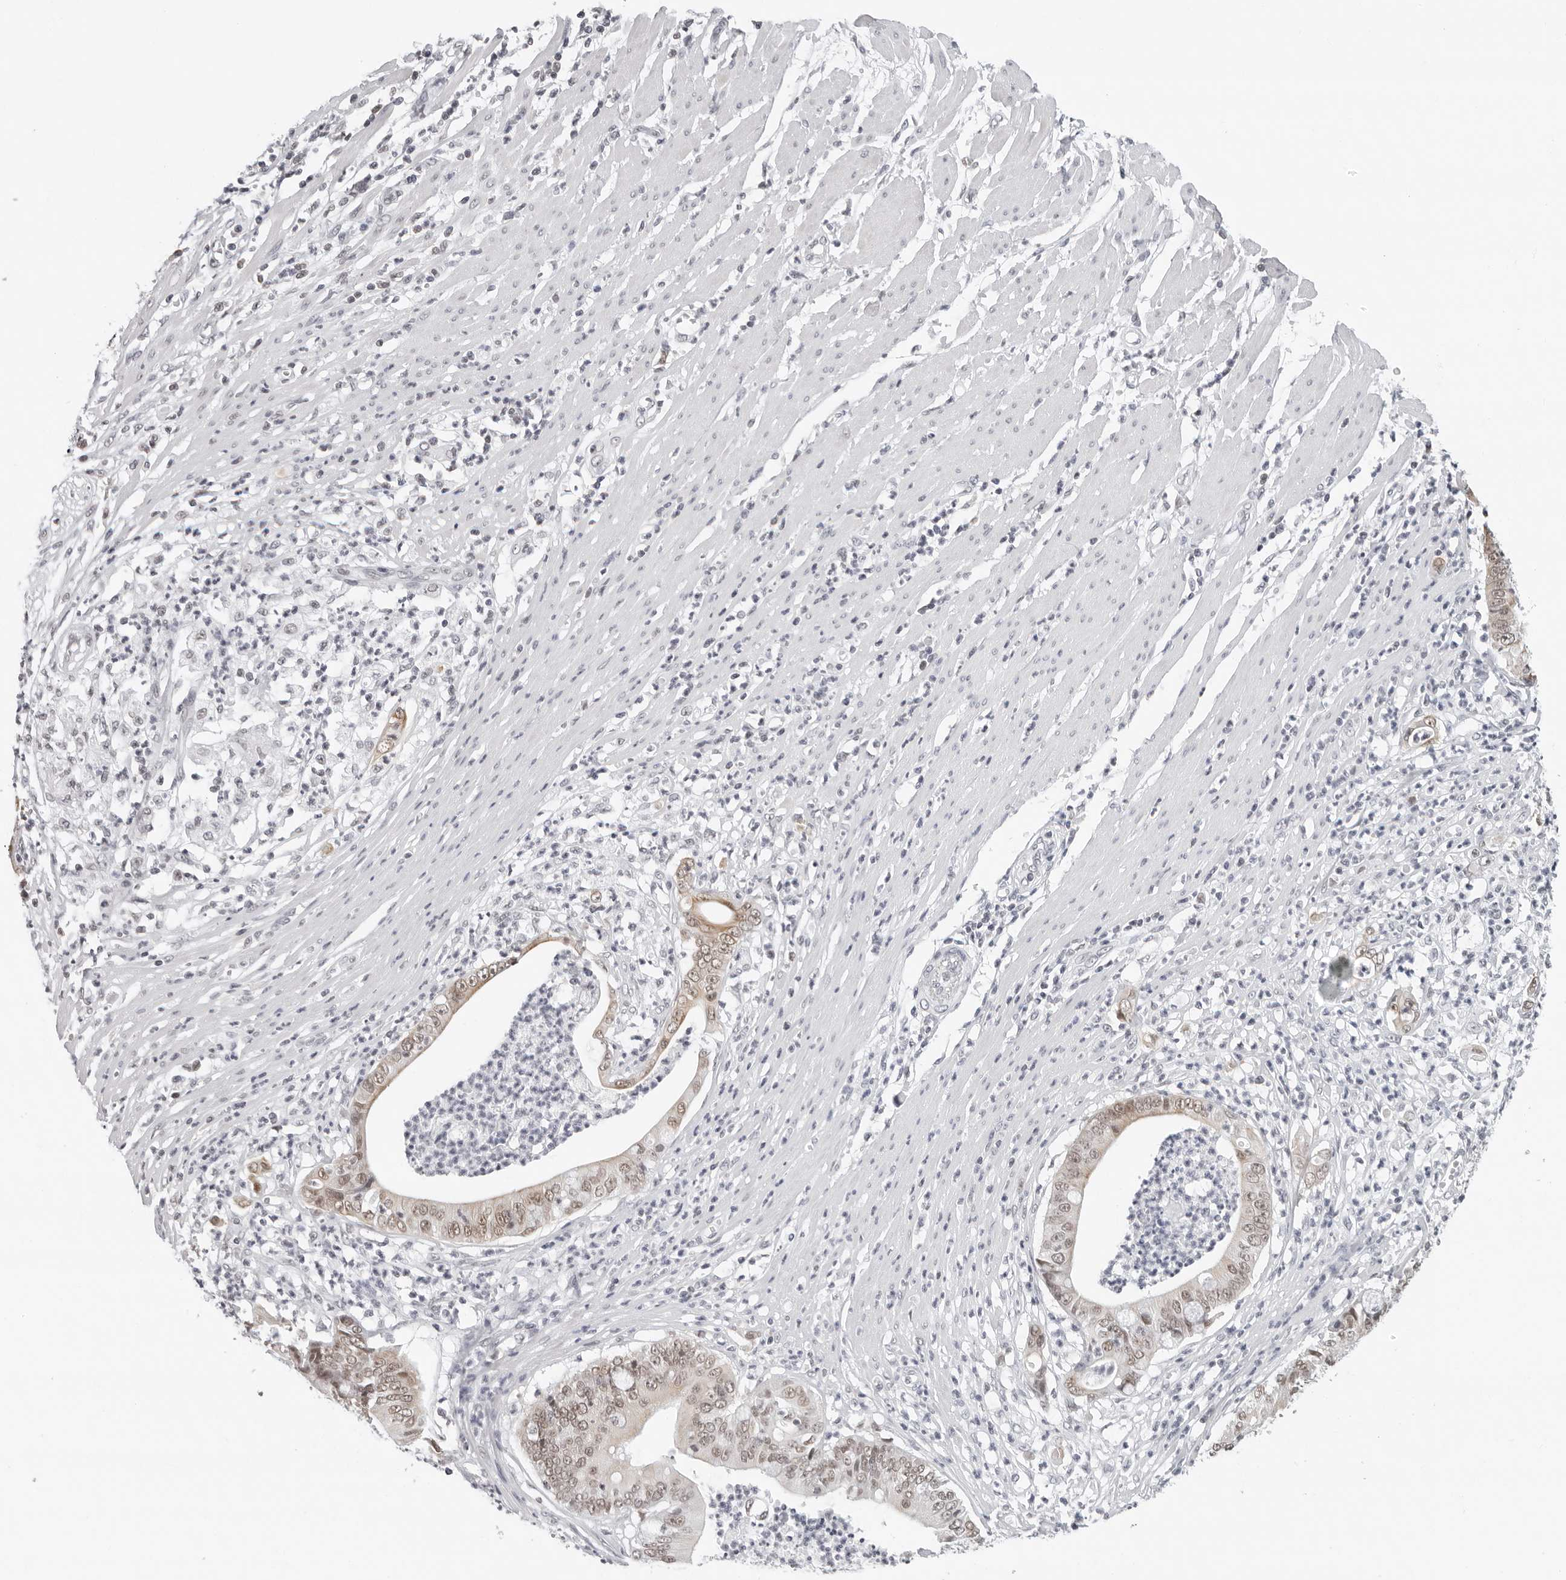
{"staining": {"intensity": "moderate", "quantity": ">75%", "location": "nuclear"}, "tissue": "pancreatic cancer", "cell_type": "Tumor cells", "image_type": "cancer", "snomed": [{"axis": "morphology", "description": "Adenocarcinoma, NOS"}, {"axis": "topography", "description": "Pancreas"}], "caption": "Protein positivity by immunohistochemistry (IHC) exhibits moderate nuclear expression in approximately >75% of tumor cells in pancreatic cancer (adenocarcinoma). (Brightfield microscopy of DAB IHC at high magnification).", "gene": "FLG2", "patient": {"sex": "male", "age": 69}}